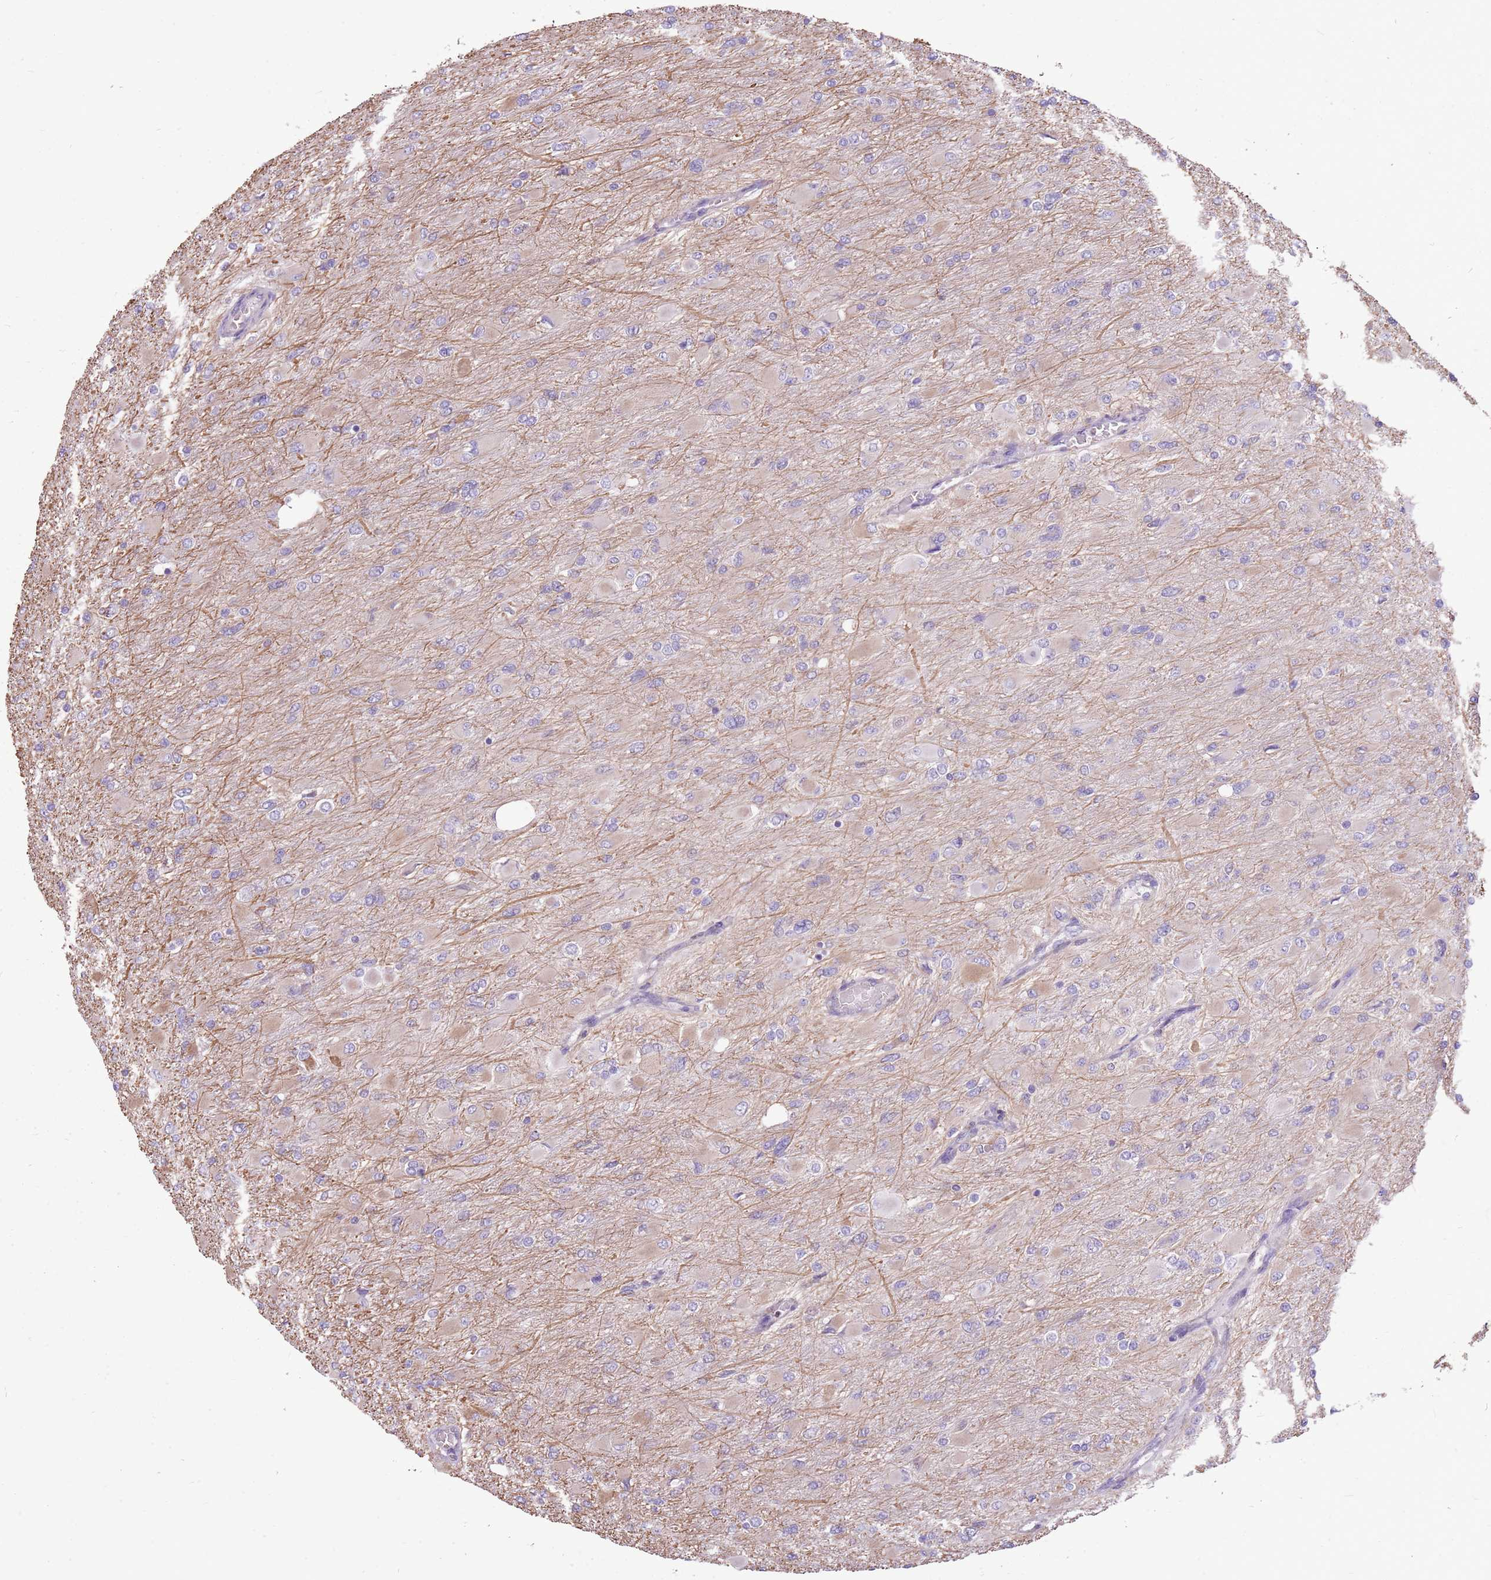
{"staining": {"intensity": "negative", "quantity": "none", "location": "none"}, "tissue": "glioma", "cell_type": "Tumor cells", "image_type": "cancer", "snomed": [{"axis": "morphology", "description": "Glioma, malignant, High grade"}, {"axis": "topography", "description": "Cerebral cortex"}], "caption": "Immunohistochemical staining of glioma shows no significant expression in tumor cells. (Immunohistochemistry (ihc), brightfield microscopy, high magnification).", "gene": "KCTD19", "patient": {"sex": "female", "age": 36}}